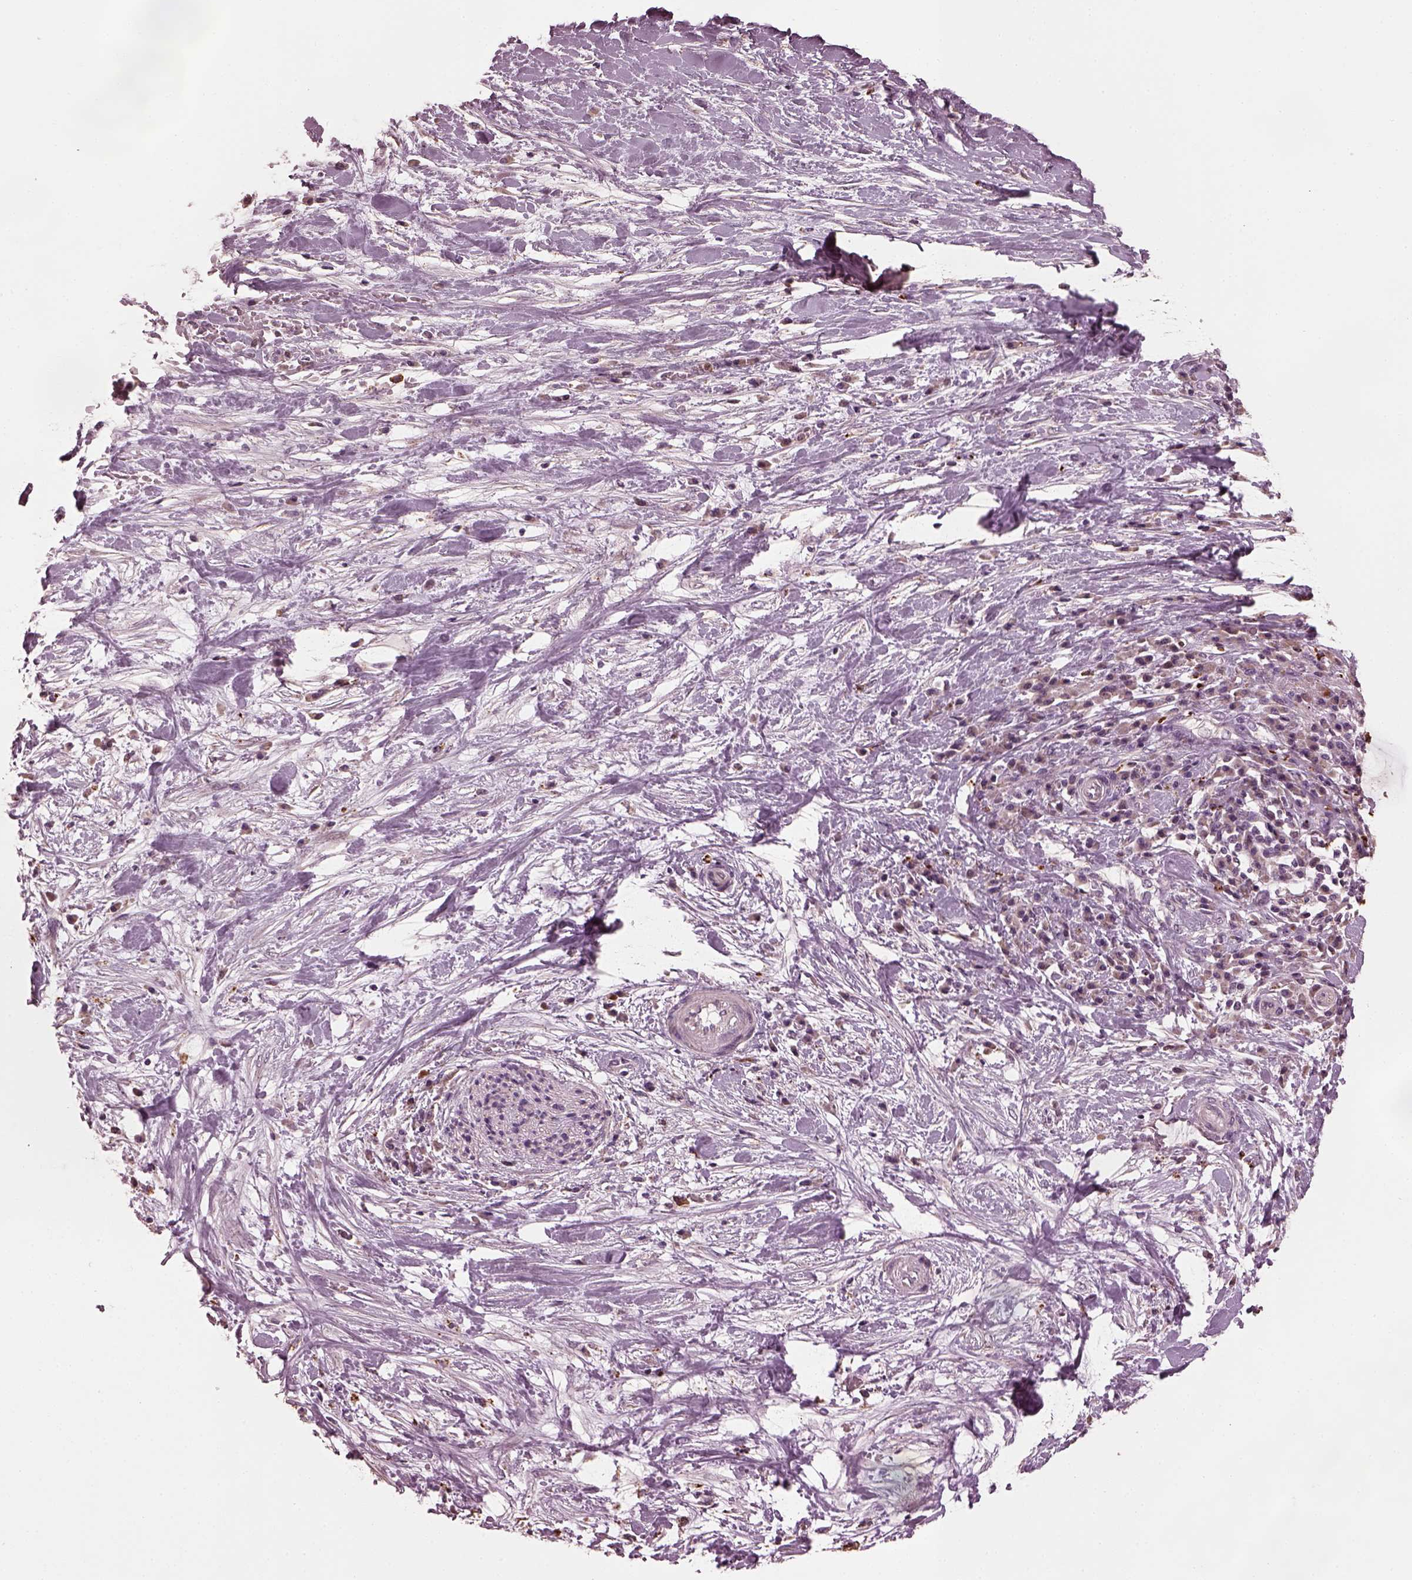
{"staining": {"intensity": "negative", "quantity": "none", "location": "none"}, "tissue": "liver cancer", "cell_type": "Tumor cells", "image_type": "cancer", "snomed": [{"axis": "morphology", "description": "Cholangiocarcinoma"}, {"axis": "topography", "description": "Liver"}], "caption": "Immunohistochemical staining of liver cancer reveals no significant staining in tumor cells. (Brightfield microscopy of DAB IHC at high magnification).", "gene": "RUFY3", "patient": {"sex": "female", "age": 73}}